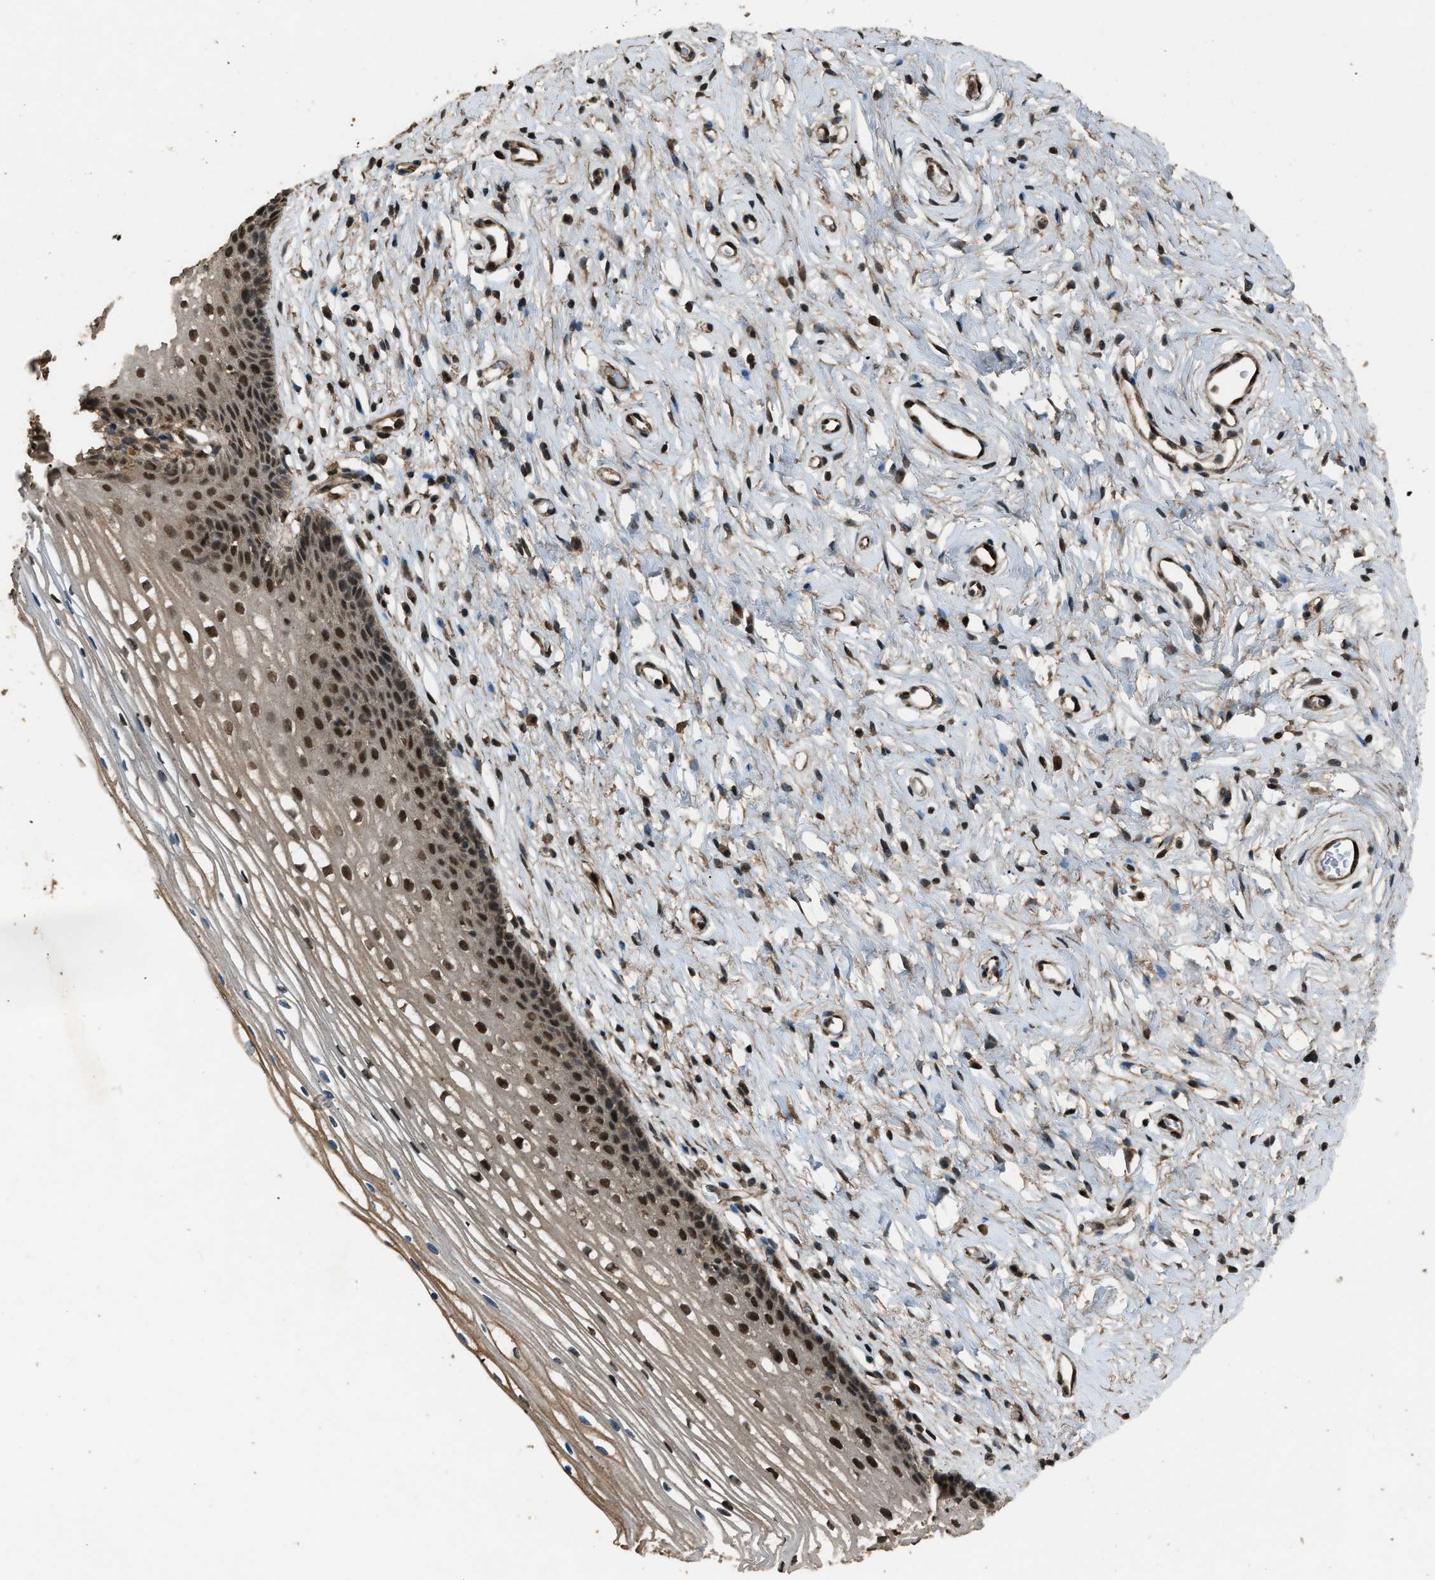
{"staining": {"intensity": "strong", "quantity": ">75%", "location": "nuclear"}, "tissue": "cervix", "cell_type": "Glandular cells", "image_type": "normal", "snomed": [{"axis": "morphology", "description": "Normal tissue, NOS"}, {"axis": "topography", "description": "Cervix"}], "caption": "Cervix stained with immunohistochemistry (IHC) exhibits strong nuclear positivity in approximately >75% of glandular cells.", "gene": "SERTAD2", "patient": {"sex": "female", "age": 77}}